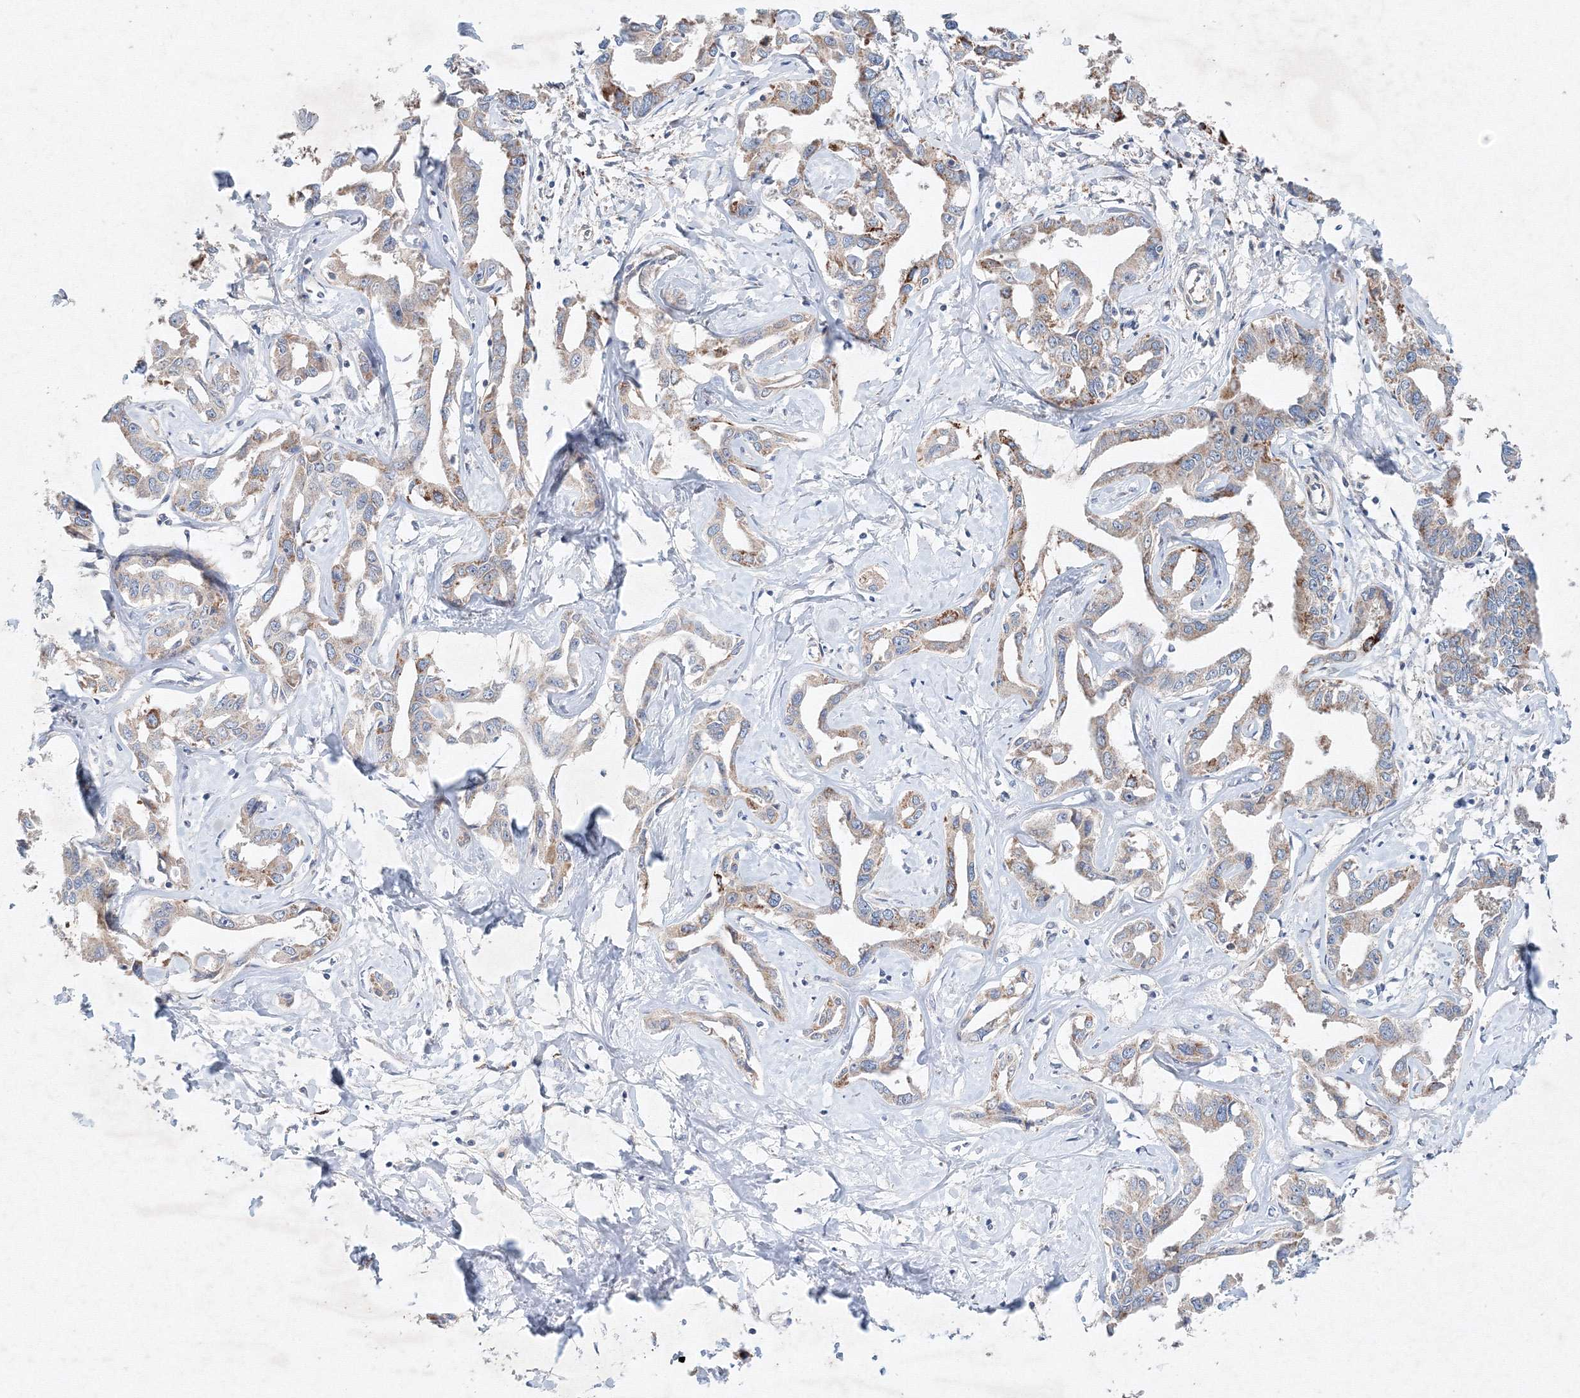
{"staining": {"intensity": "moderate", "quantity": "25%-75%", "location": "cytoplasmic/membranous"}, "tissue": "liver cancer", "cell_type": "Tumor cells", "image_type": "cancer", "snomed": [{"axis": "morphology", "description": "Cholangiocarcinoma"}, {"axis": "topography", "description": "Liver"}], "caption": "High-magnification brightfield microscopy of liver cholangiocarcinoma stained with DAB (3,3'-diaminobenzidine) (brown) and counterstained with hematoxylin (blue). tumor cells exhibit moderate cytoplasmic/membranous positivity is seen in about25%-75% of cells.", "gene": "WDR49", "patient": {"sex": "male", "age": 59}}